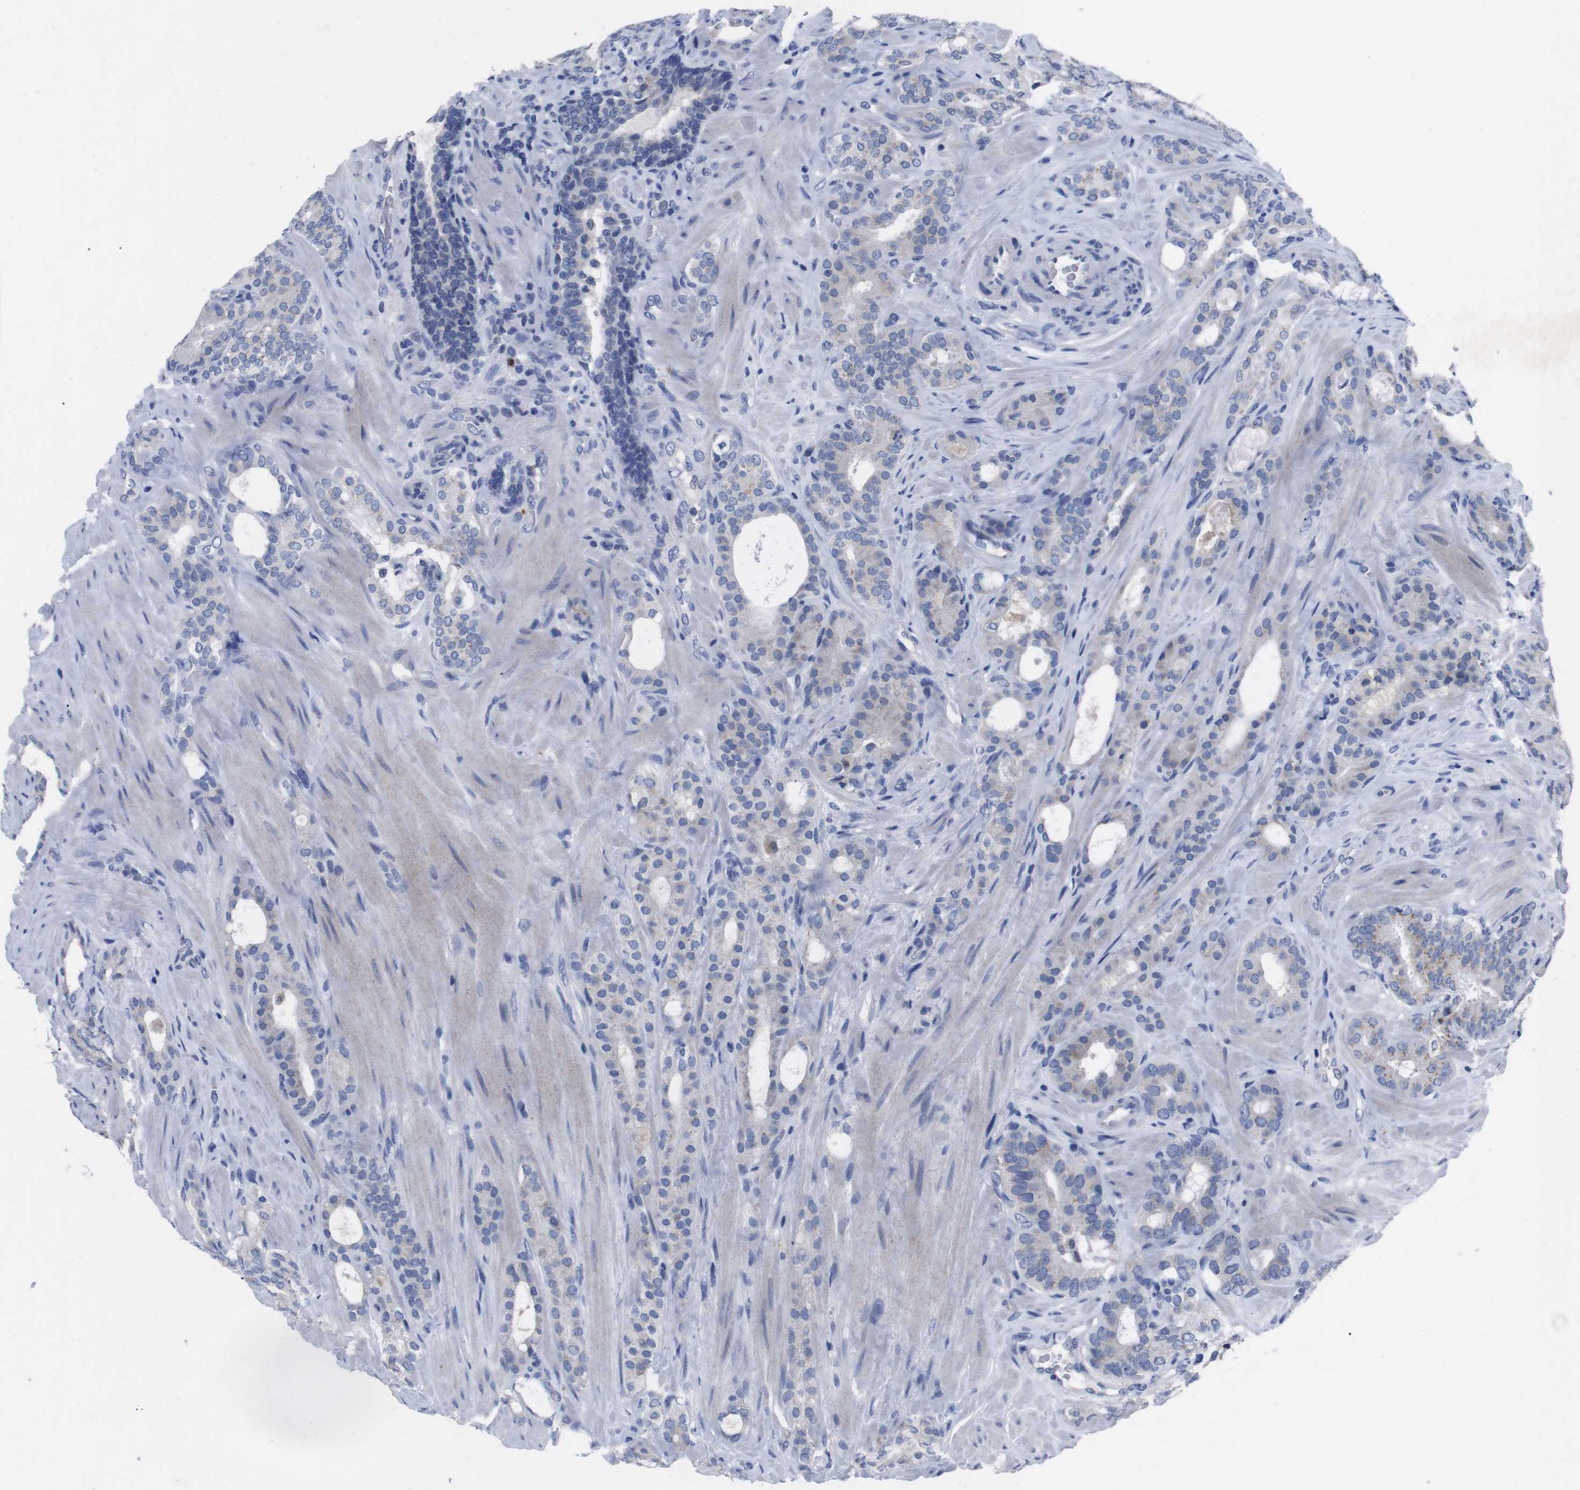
{"staining": {"intensity": "negative", "quantity": "none", "location": "none"}, "tissue": "prostate cancer", "cell_type": "Tumor cells", "image_type": "cancer", "snomed": [{"axis": "morphology", "description": "Adenocarcinoma, Low grade"}, {"axis": "topography", "description": "Prostate"}], "caption": "Immunohistochemistry image of neoplastic tissue: human adenocarcinoma (low-grade) (prostate) stained with DAB displays no significant protein expression in tumor cells.", "gene": "IRF4", "patient": {"sex": "male", "age": 63}}